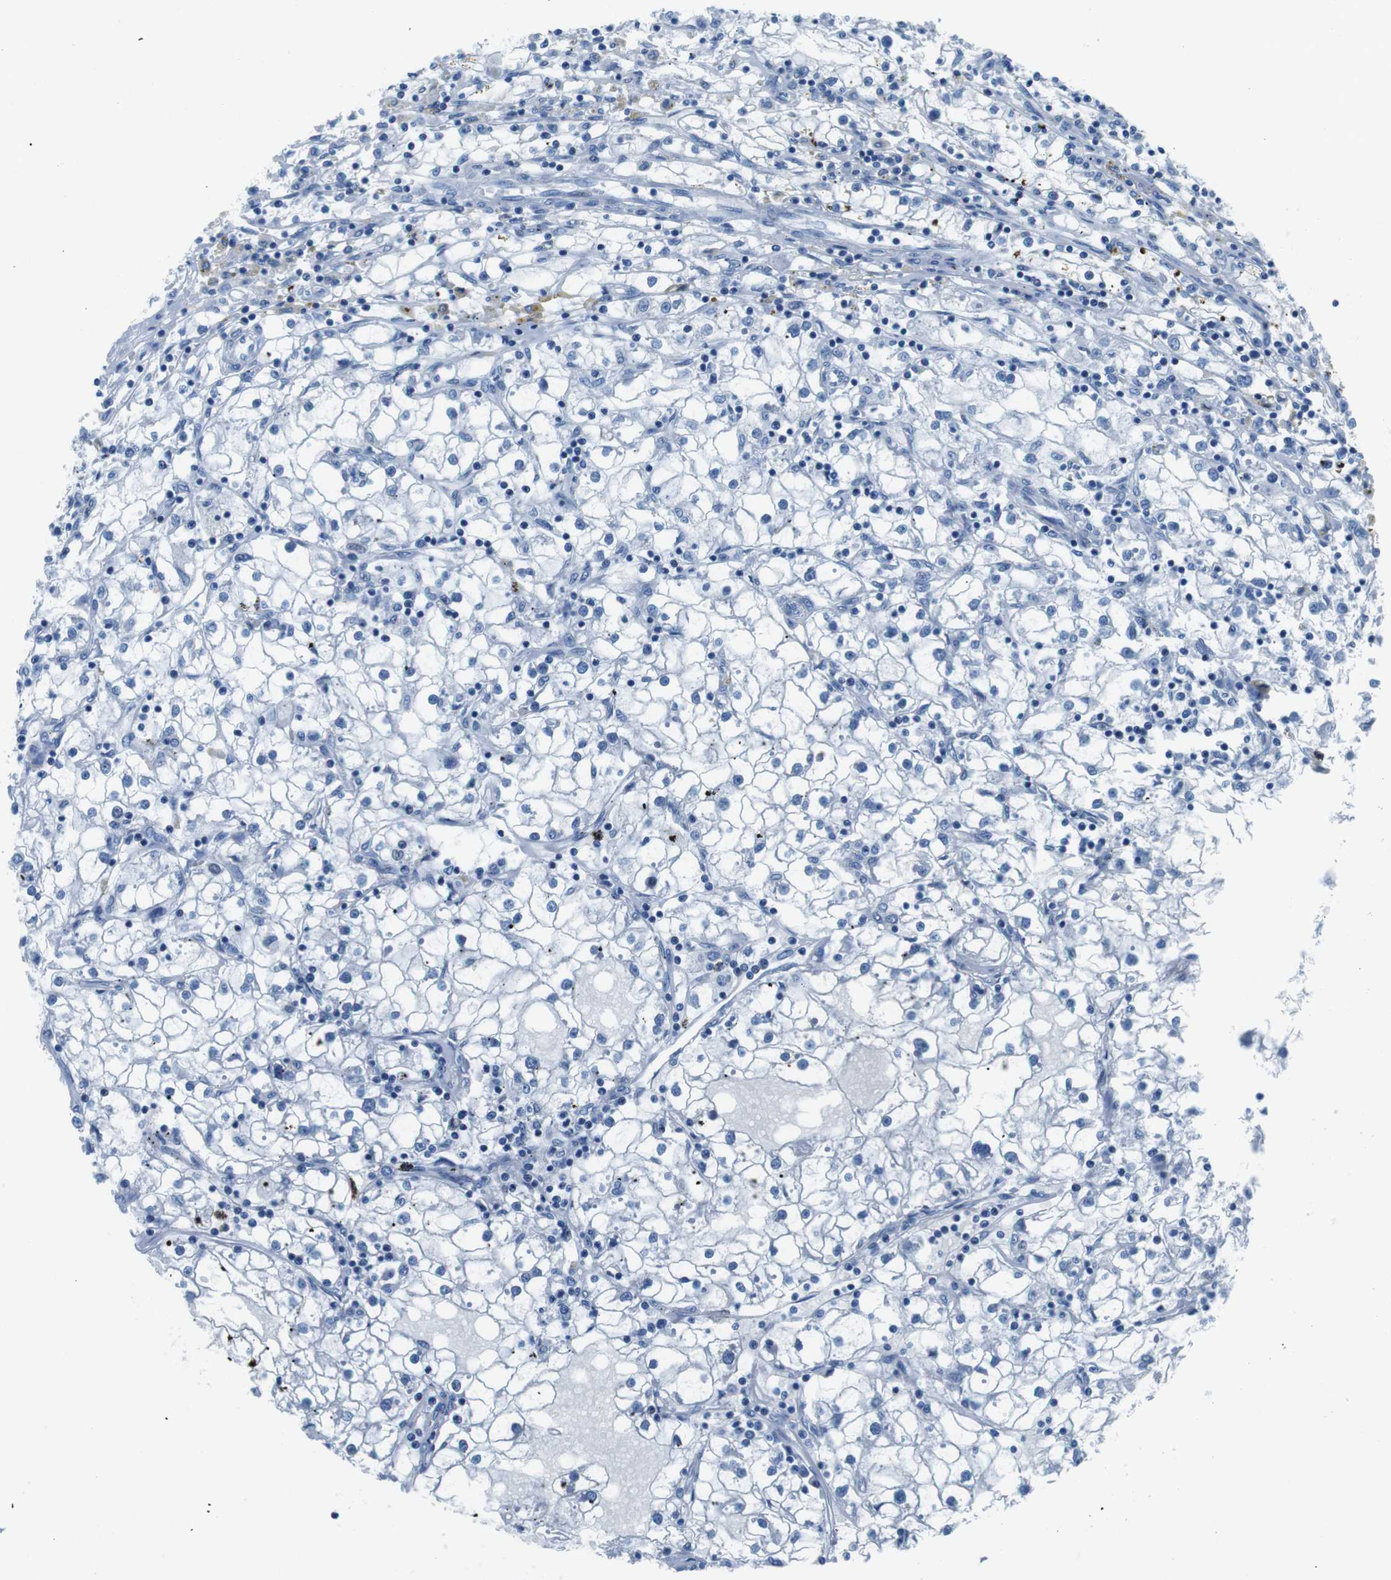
{"staining": {"intensity": "negative", "quantity": "none", "location": "none"}, "tissue": "renal cancer", "cell_type": "Tumor cells", "image_type": "cancer", "snomed": [{"axis": "morphology", "description": "Adenocarcinoma, NOS"}, {"axis": "topography", "description": "Kidney"}], "caption": "Adenocarcinoma (renal) was stained to show a protein in brown. There is no significant staining in tumor cells. (Brightfield microscopy of DAB IHC at high magnification).", "gene": "MUC2", "patient": {"sex": "male", "age": 56}}